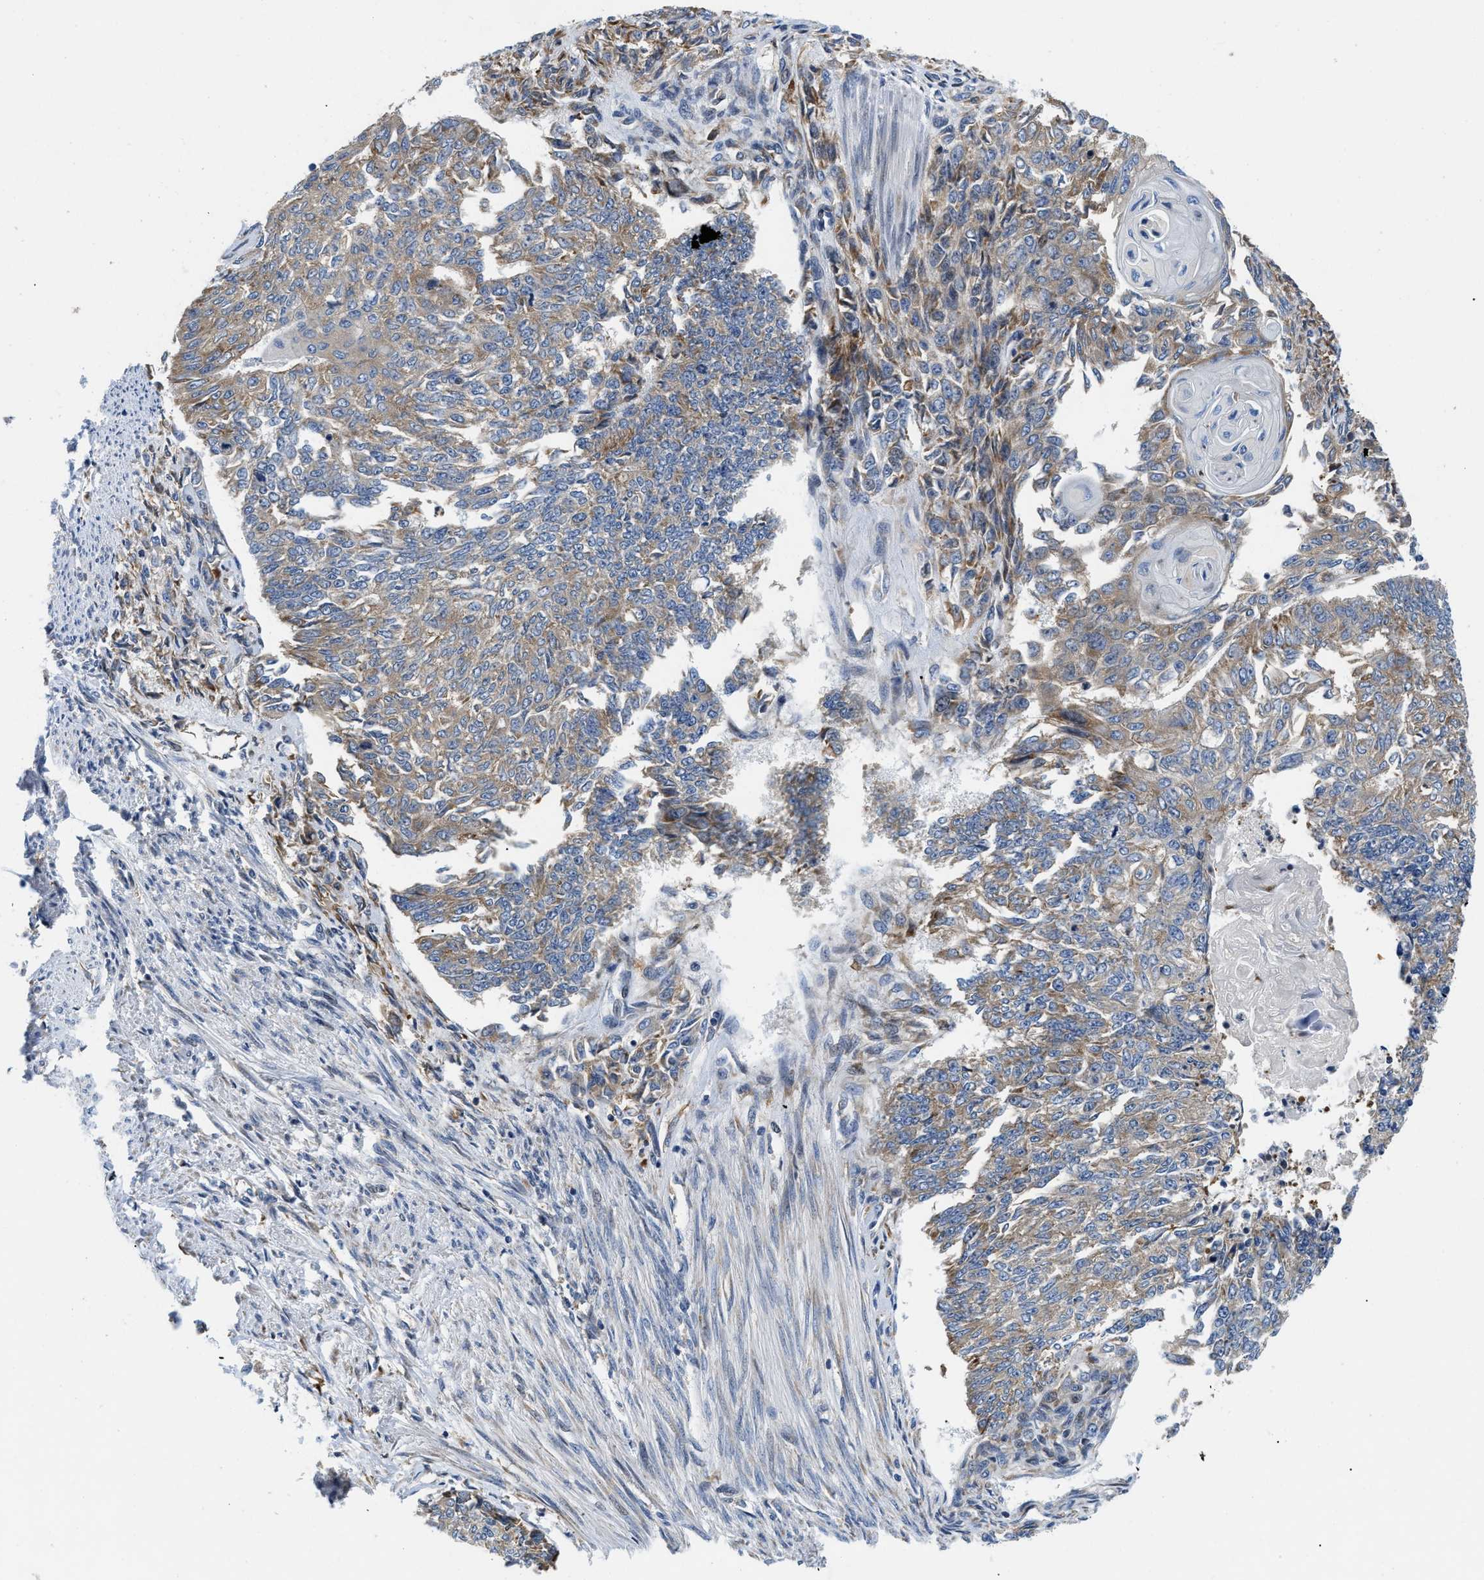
{"staining": {"intensity": "moderate", "quantity": "25%-75%", "location": "cytoplasmic/membranous"}, "tissue": "endometrial cancer", "cell_type": "Tumor cells", "image_type": "cancer", "snomed": [{"axis": "morphology", "description": "Adenocarcinoma, NOS"}, {"axis": "topography", "description": "Endometrium"}], "caption": "A histopathology image showing moderate cytoplasmic/membranous staining in approximately 25%-75% of tumor cells in endometrial cancer (adenocarcinoma), as visualized by brown immunohistochemical staining.", "gene": "IKBKE", "patient": {"sex": "female", "age": 32}}